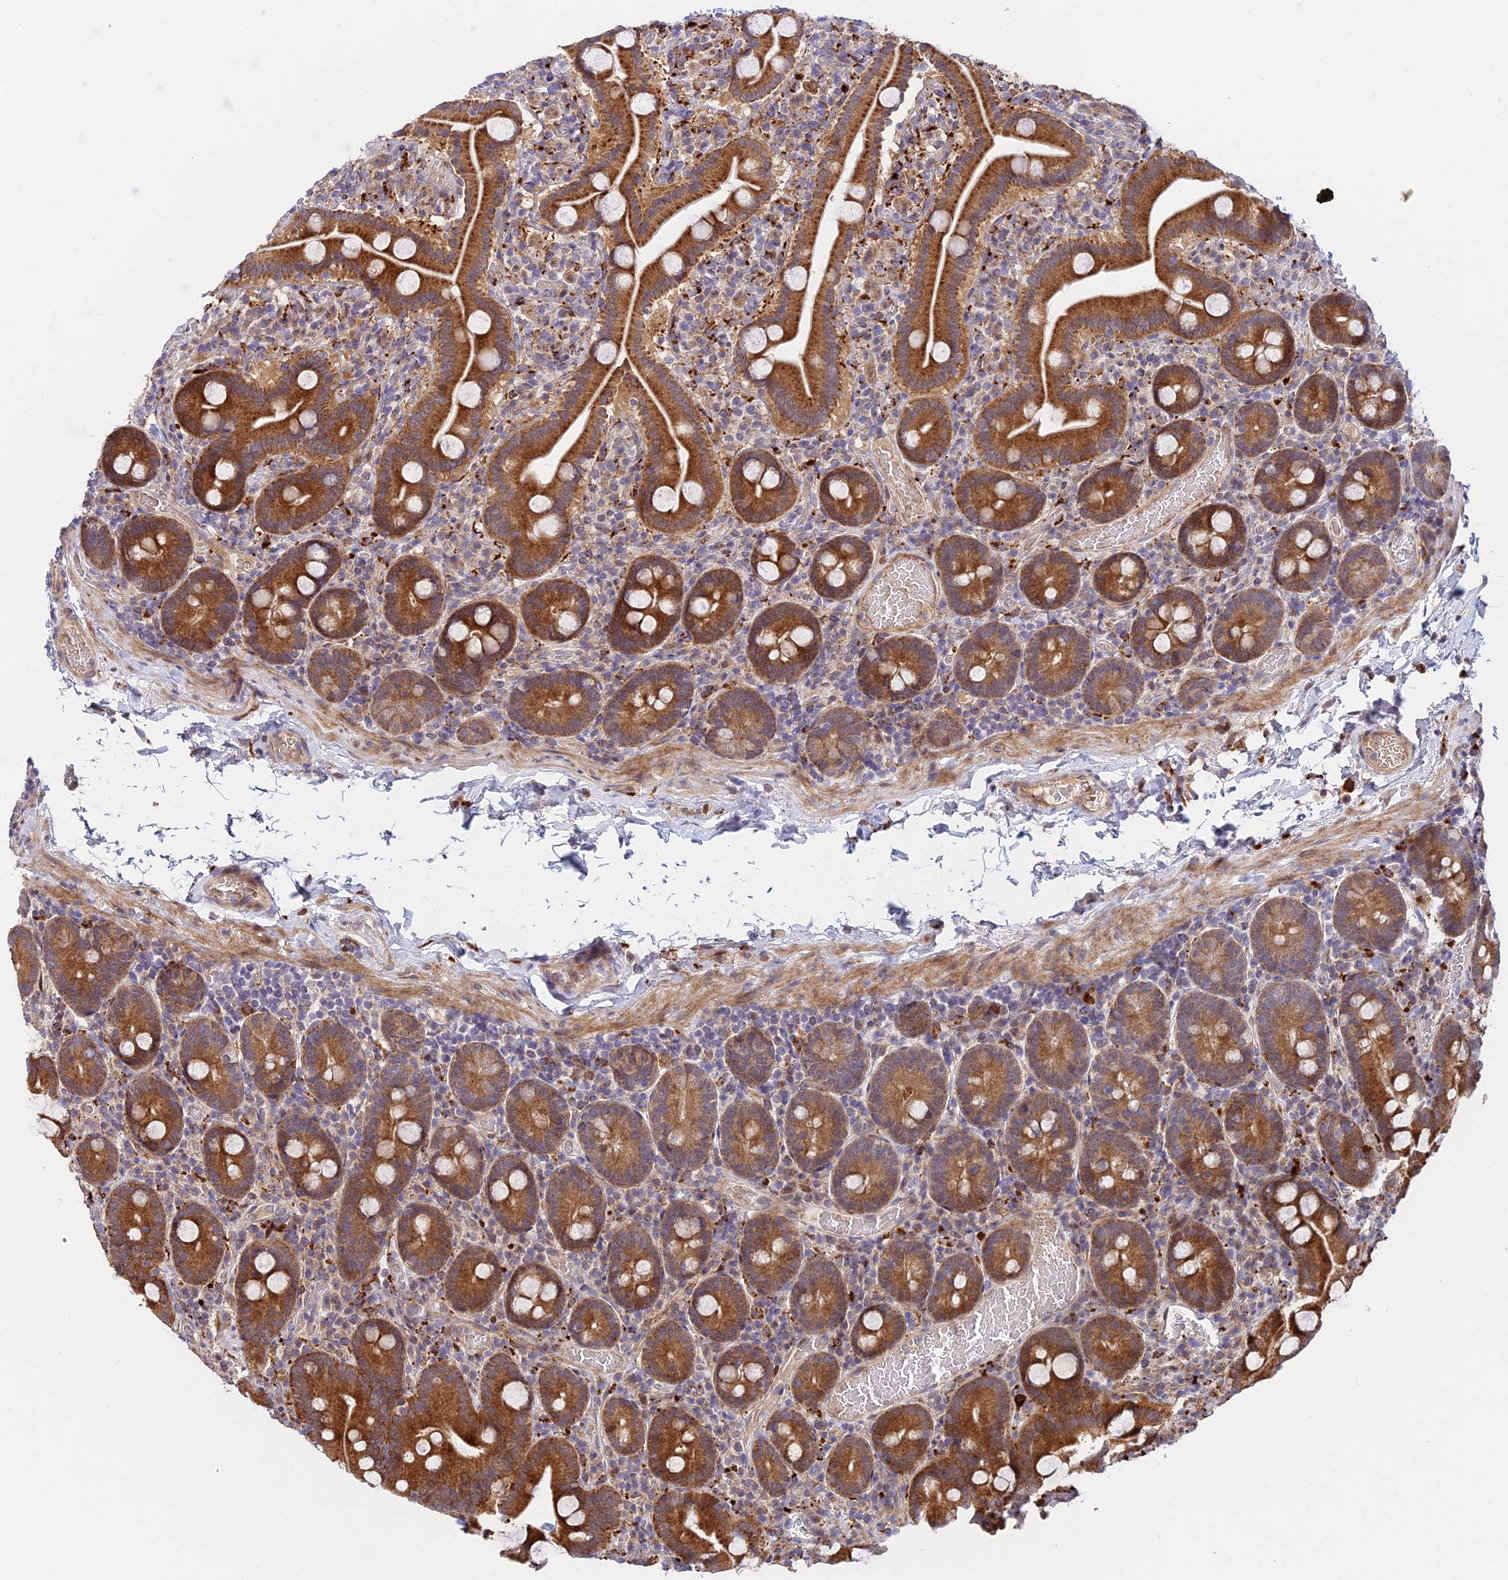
{"staining": {"intensity": "strong", "quantity": ">75%", "location": "cytoplasmic/membranous"}, "tissue": "duodenum", "cell_type": "Glandular cells", "image_type": "normal", "snomed": [{"axis": "morphology", "description": "Normal tissue, NOS"}, {"axis": "topography", "description": "Duodenum"}], "caption": "Immunohistochemical staining of normal duodenum reveals >75% levels of strong cytoplasmic/membranous protein positivity in approximately >75% of glandular cells.", "gene": "FUOM", "patient": {"sex": "male", "age": 55}}